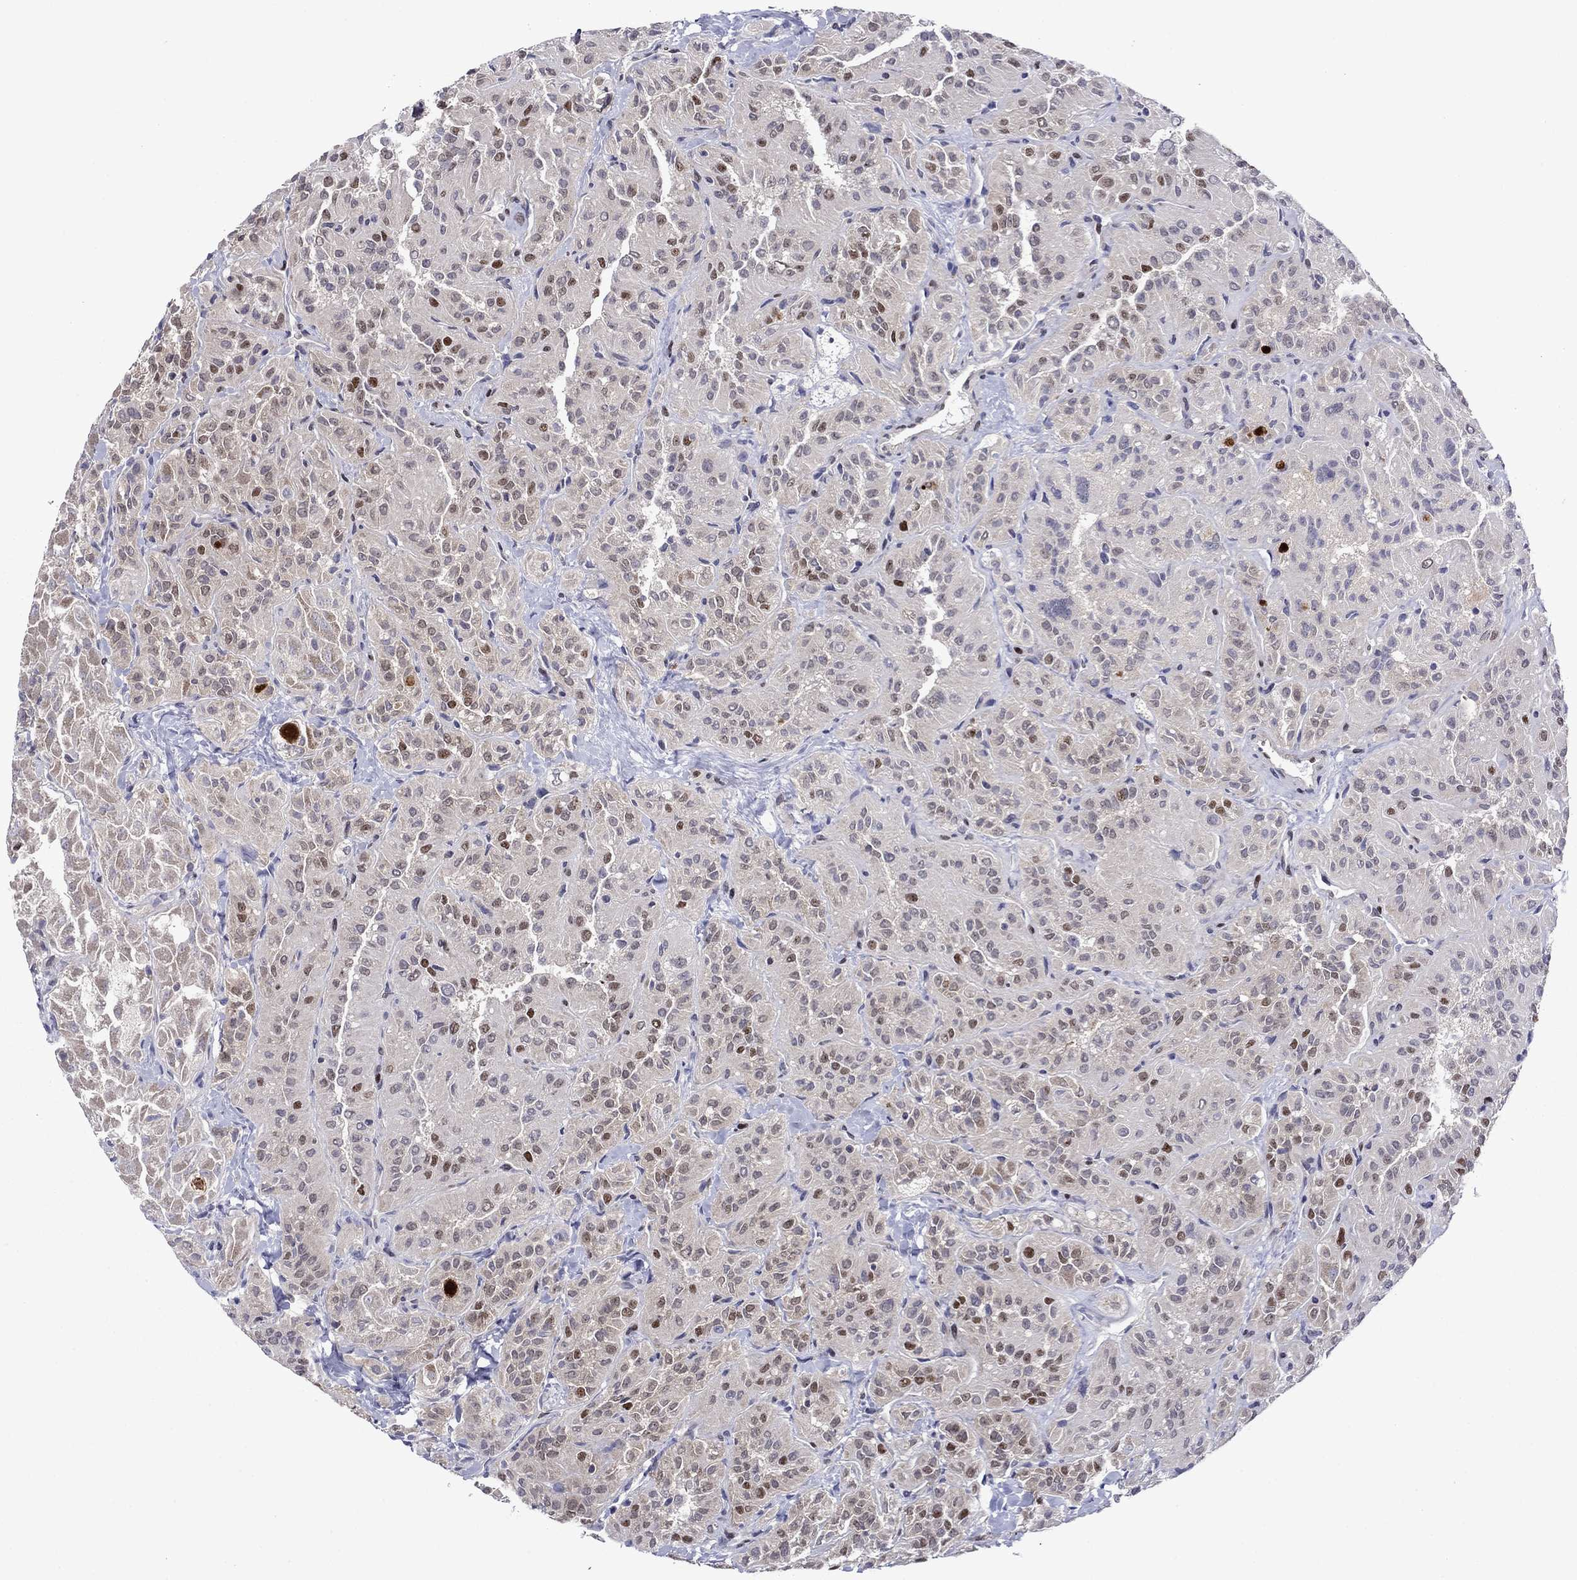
{"staining": {"intensity": "negative", "quantity": "none", "location": "none"}, "tissue": "thyroid cancer", "cell_type": "Tumor cells", "image_type": "cancer", "snomed": [{"axis": "morphology", "description": "Papillary adenocarcinoma, NOS"}, {"axis": "topography", "description": "Thyroid gland"}], "caption": "This is an immunohistochemistry (IHC) image of thyroid cancer. There is no positivity in tumor cells.", "gene": "SURF2", "patient": {"sex": "female", "age": 45}}